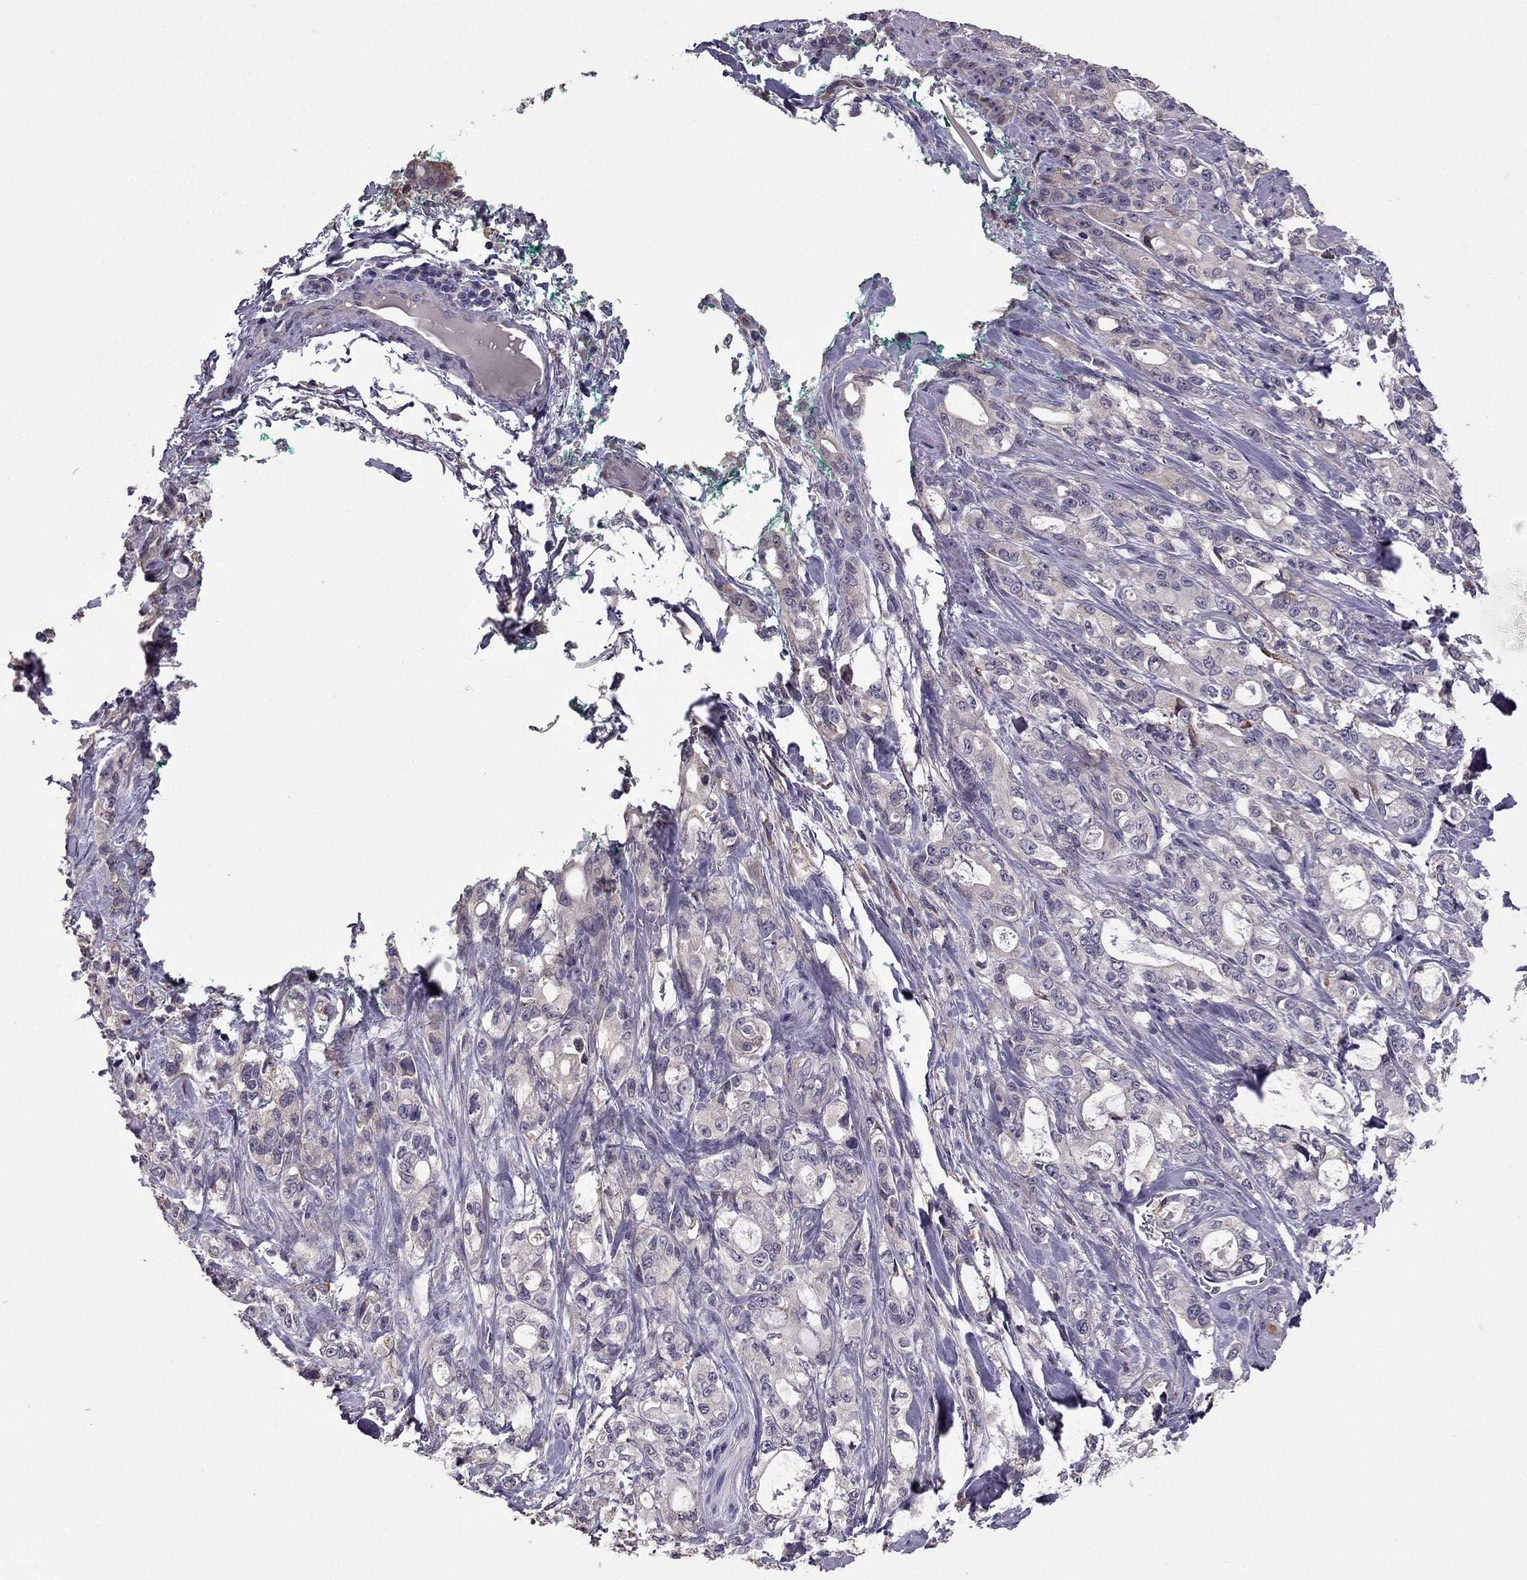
{"staining": {"intensity": "negative", "quantity": "none", "location": "none"}, "tissue": "stomach cancer", "cell_type": "Tumor cells", "image_type": "cancer", "snomed": [{"axis": "morphology", "description": "Adenocarcinoma, NOS"}, {"axis": "topography", "description": "Stomach"}], "caption": "Stomach cancer (adenocarcinoma) was stained to show a protein in brown. There is no significant staining in tumor cells.", "gene": "CDH9", "patient": {"sex": "male", "age": 63}}